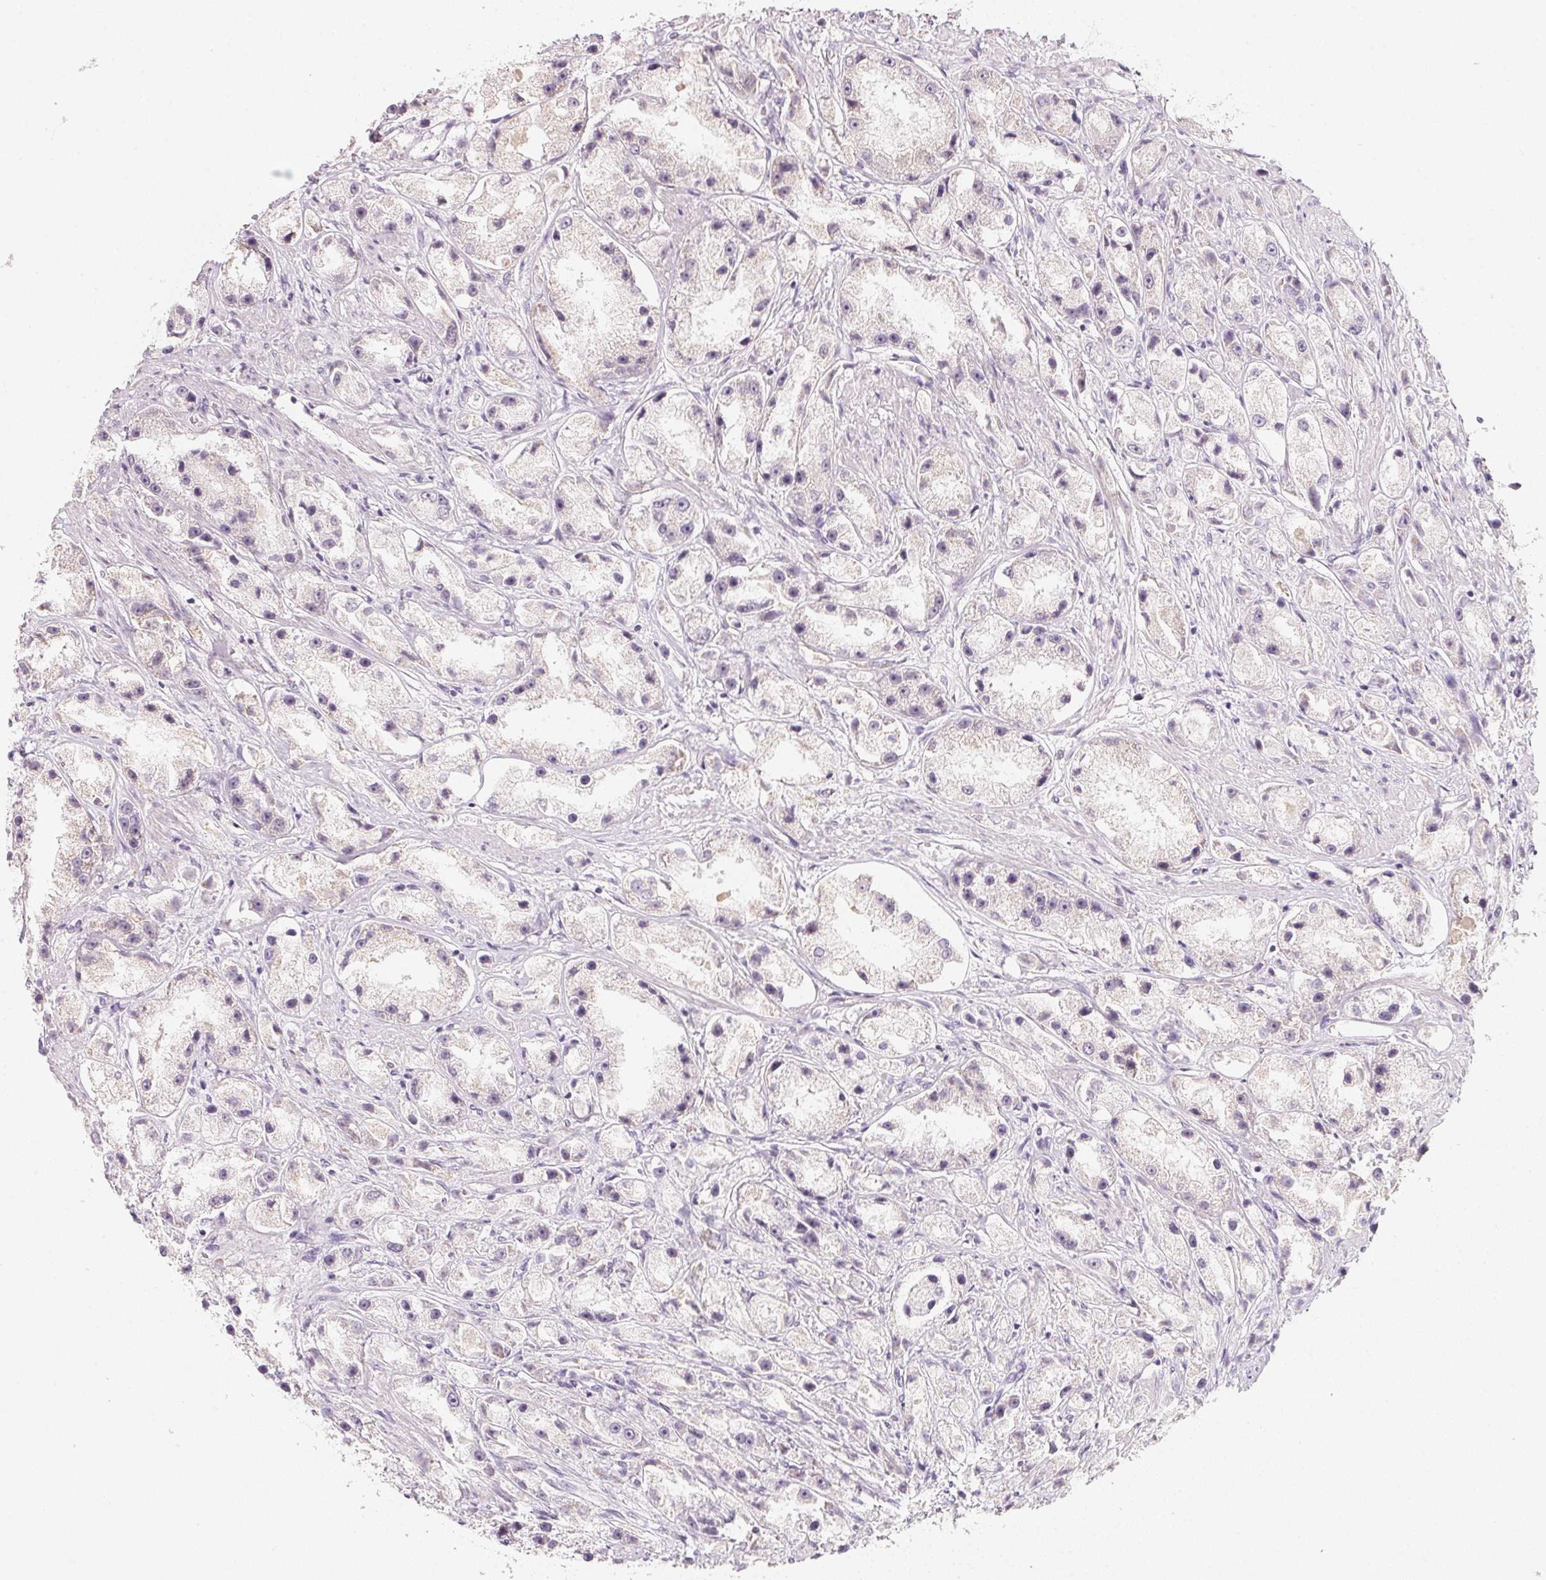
{"staining": {"intensity": "negative", "quantity": "none", "location": "none"}, "tissue": "prostate cancer", "cell_type": "Tumor cells", "image_type": "cancer", "snomed": [{"axis": "morphology", "description": "Adenocarcinoma, High grade"}, {"axis": "topography", "description": "Prostate"}], "caption": "DAB (3,3'-diaminobenzidine) immunohistochemical staining of adenocarcinoma (high-grade) (prostate) reveals no significant positivity in tumor cells. (Immunohistochemistry, brightfield microscopy, high magnification).", "gene": "ANKRD31", "patient": {"sex": "male", "age": 67}}